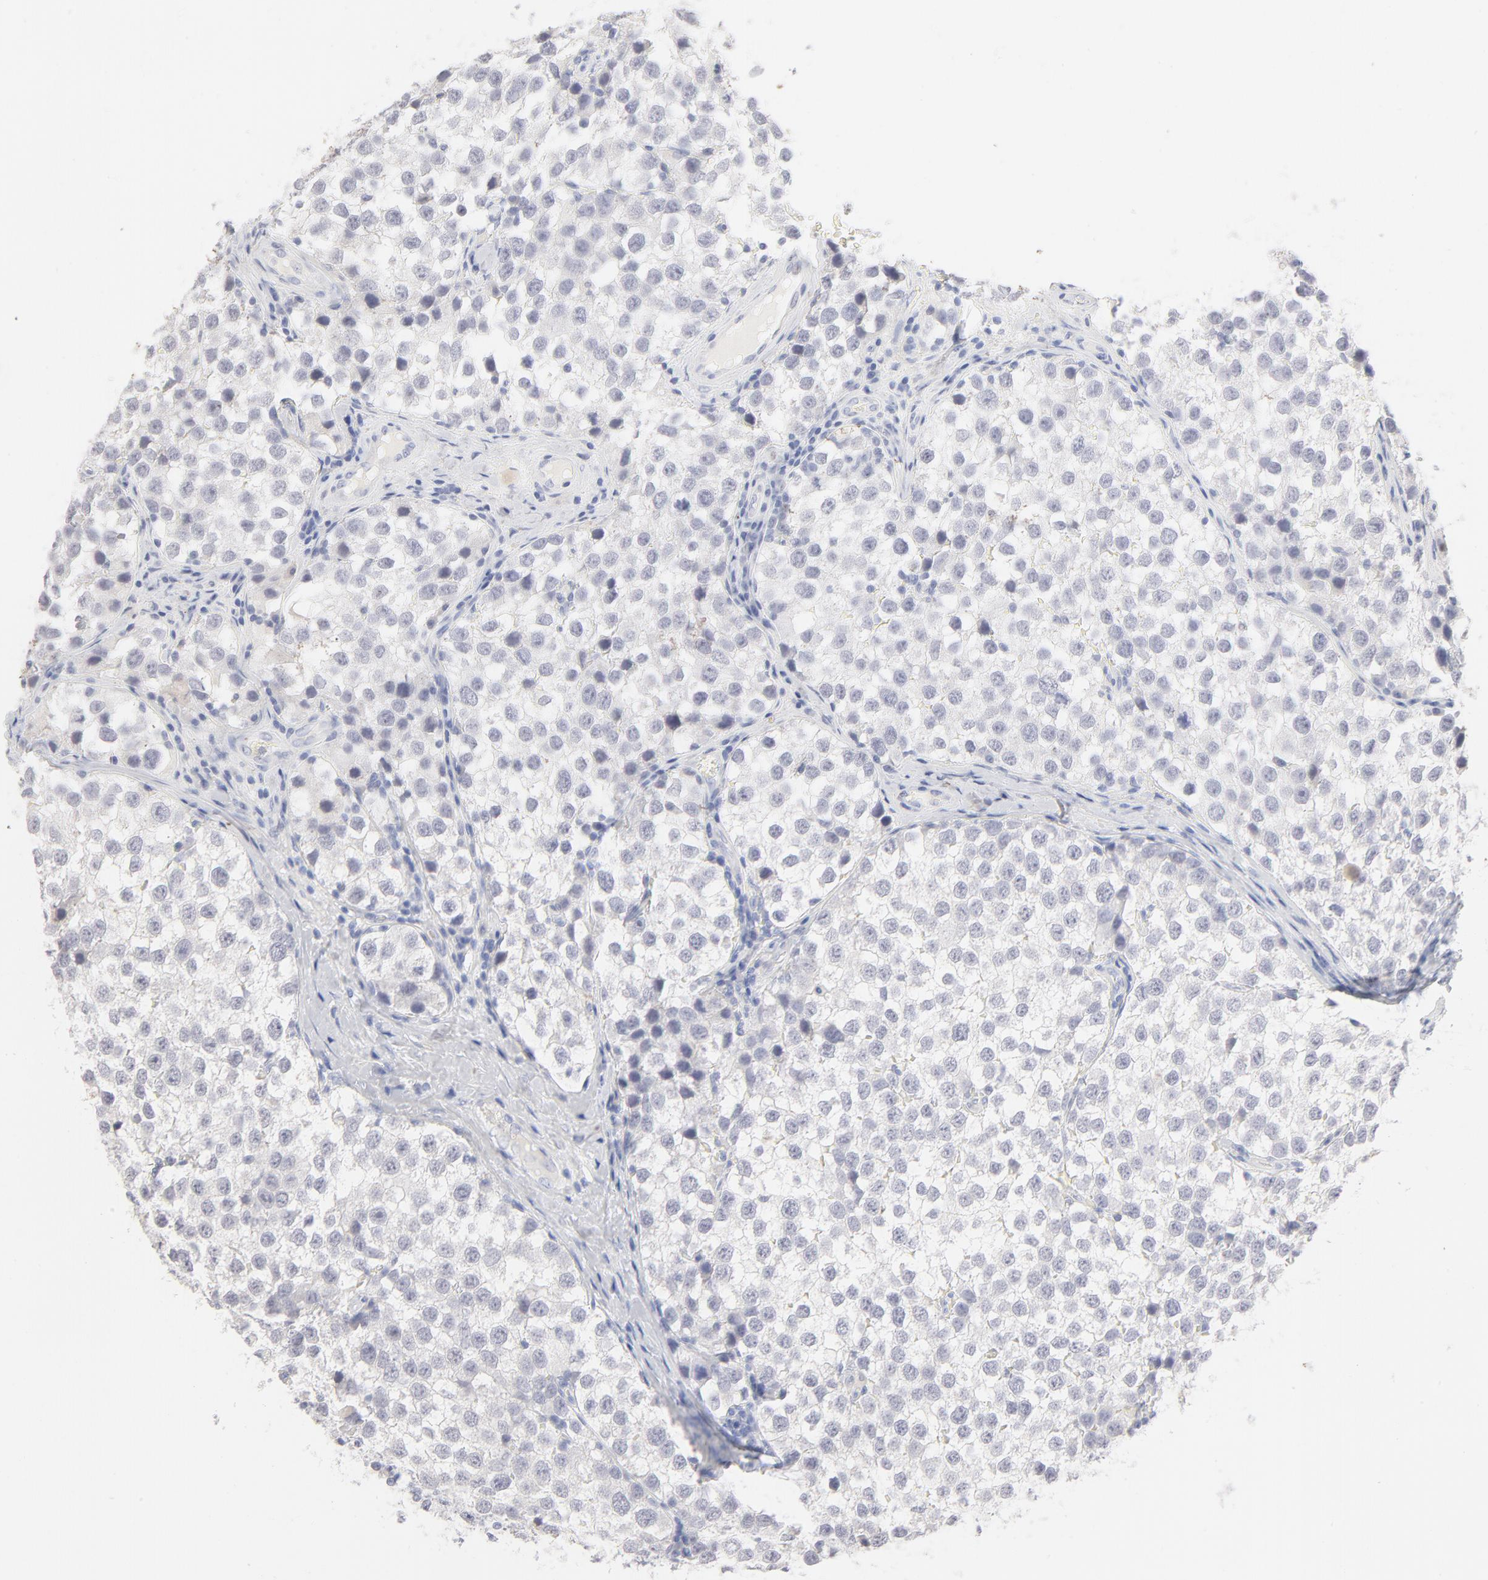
{"staining": {"intensity": "negative", "quantity": "none", "location": "none"}, "tissue": "testis cancer", "cell_type": "Tumor cells", "image_type": "cancer", "snomed": [{"axis": "morphology", "description": "Seminoma, NOS"}, {"axis": "topography", "description": "Testis"}], "caption": "Histopathology image shows no protein positivity in tumor cells of testis seminoma tissue. The staining is performed using DAB brown chromogen with nuclei counter-stained in using hematoxylin.", "gene": "ONECUT1", "patient": {"sex": "male", "age": 39}}